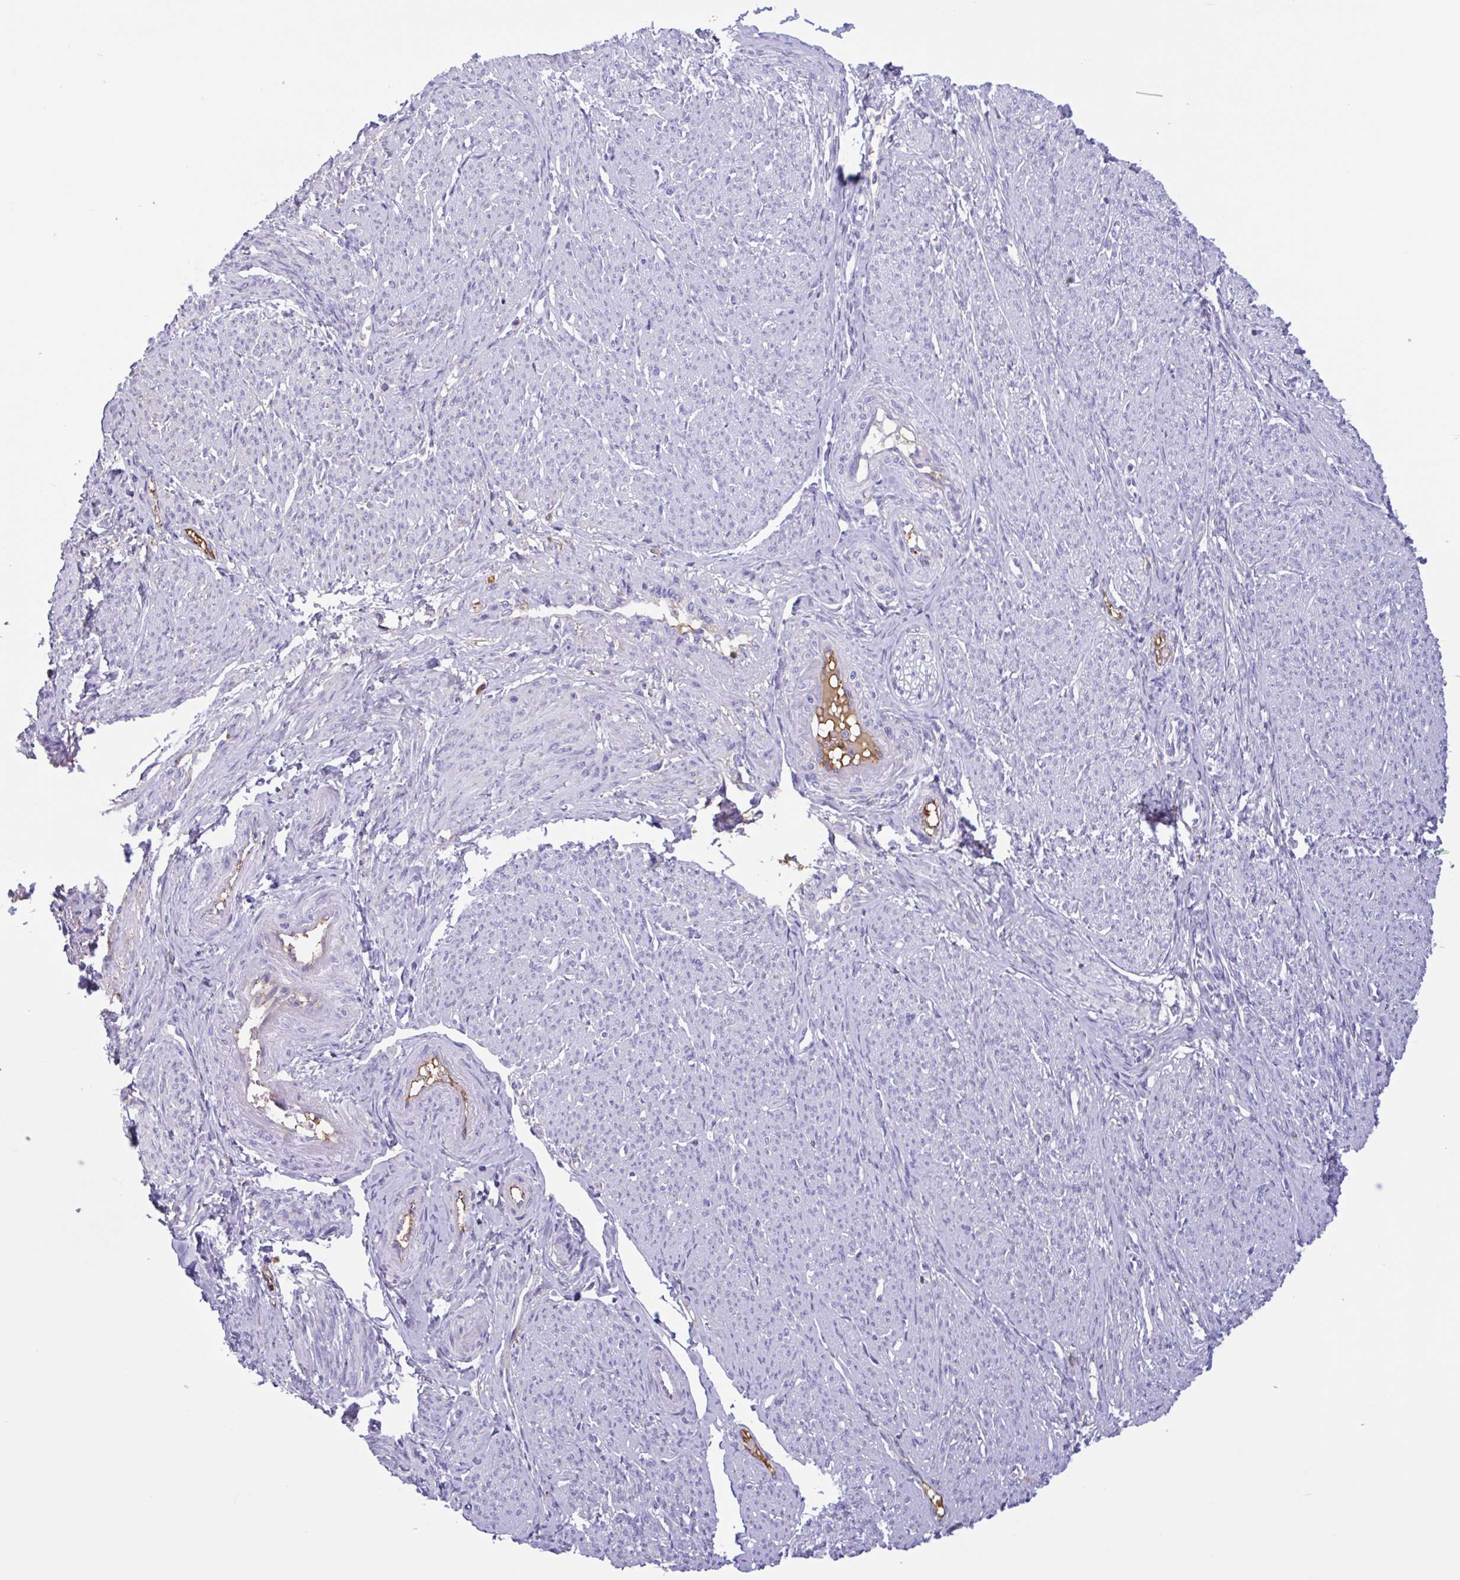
{"staining": {"intensity": "negative", "quantity": "none", "location": "none"}, "tissue": "smooth muscle", "cell_type": "Smooth muscle cells", "image_type": "normal", "snomed": [{"axis": "morphology", "description": "Normal tissue, NOS"}, {"axis": "topography", "description": "Smooth muscle"}], "caption": "Smooth muscle cells are negative for brown protein staining in benign smooth muscle. (DAB (3,3'-diaminobenzidine) immunohistochemistry (IHC), high magnification).", "gene": "LARGE2", "patient": {"sex": "female", "age": 65}}